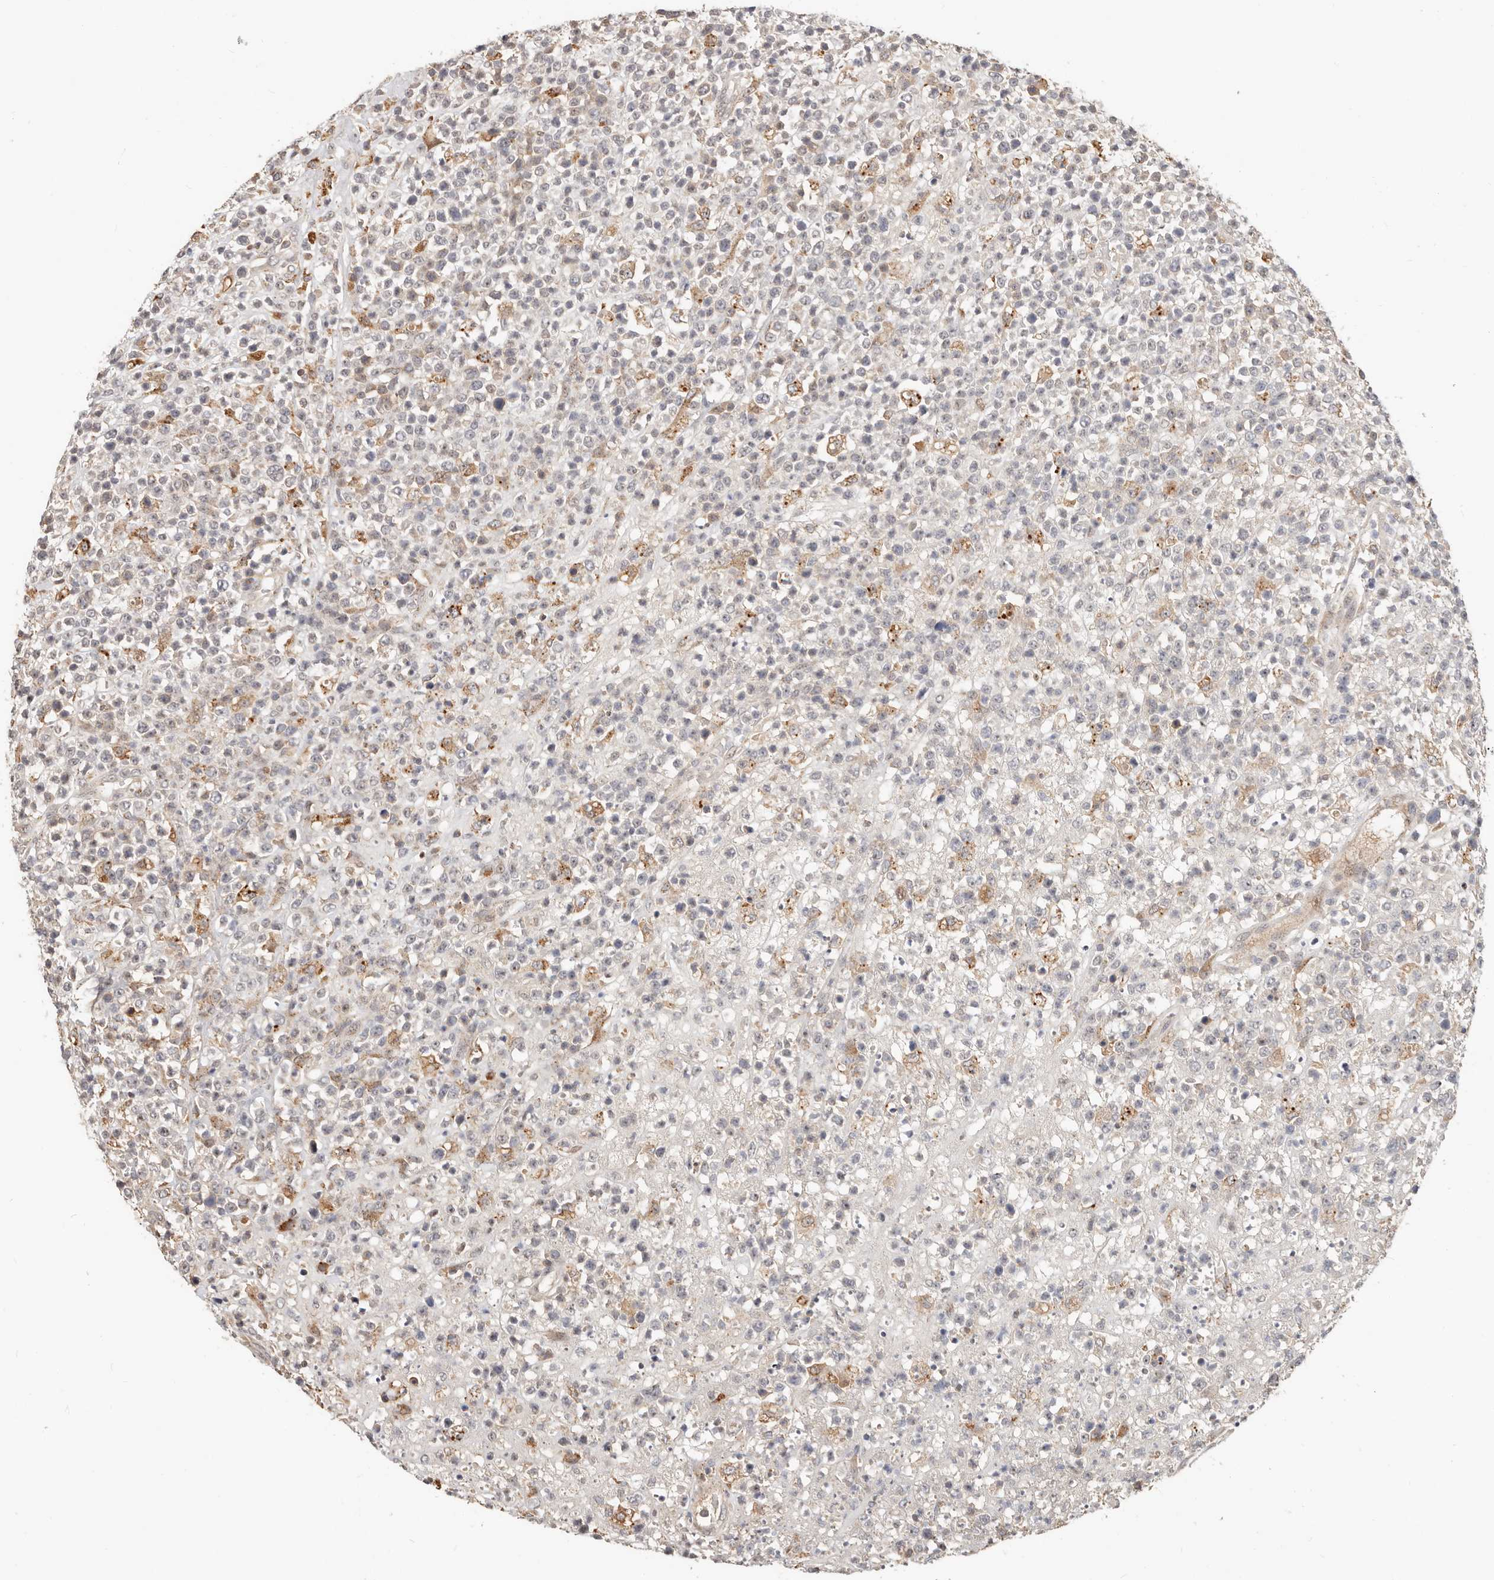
{"staining": {"intensity": "negative", "quantity": "none", "location": "none"}, "tissue": "lymphoma", "cell_type": "Tumor cells", "image_type": "cancer", "snomed": [{"axis": "morphology", "description": "Malignant lymphoma, non-Hodgkin's type, High grade"}, {"axis": "topography", "description": "Colon"}], "caption": "Lymphoma was stained to show a protein in brown. There is no significant positivity in tumor cells. The staining is performed using DAB brown chromogen with nuclei counter-stained in using hematoxylin.", "gene": "ZRANB1", "patient": {"sex": "female", "age": 53}}